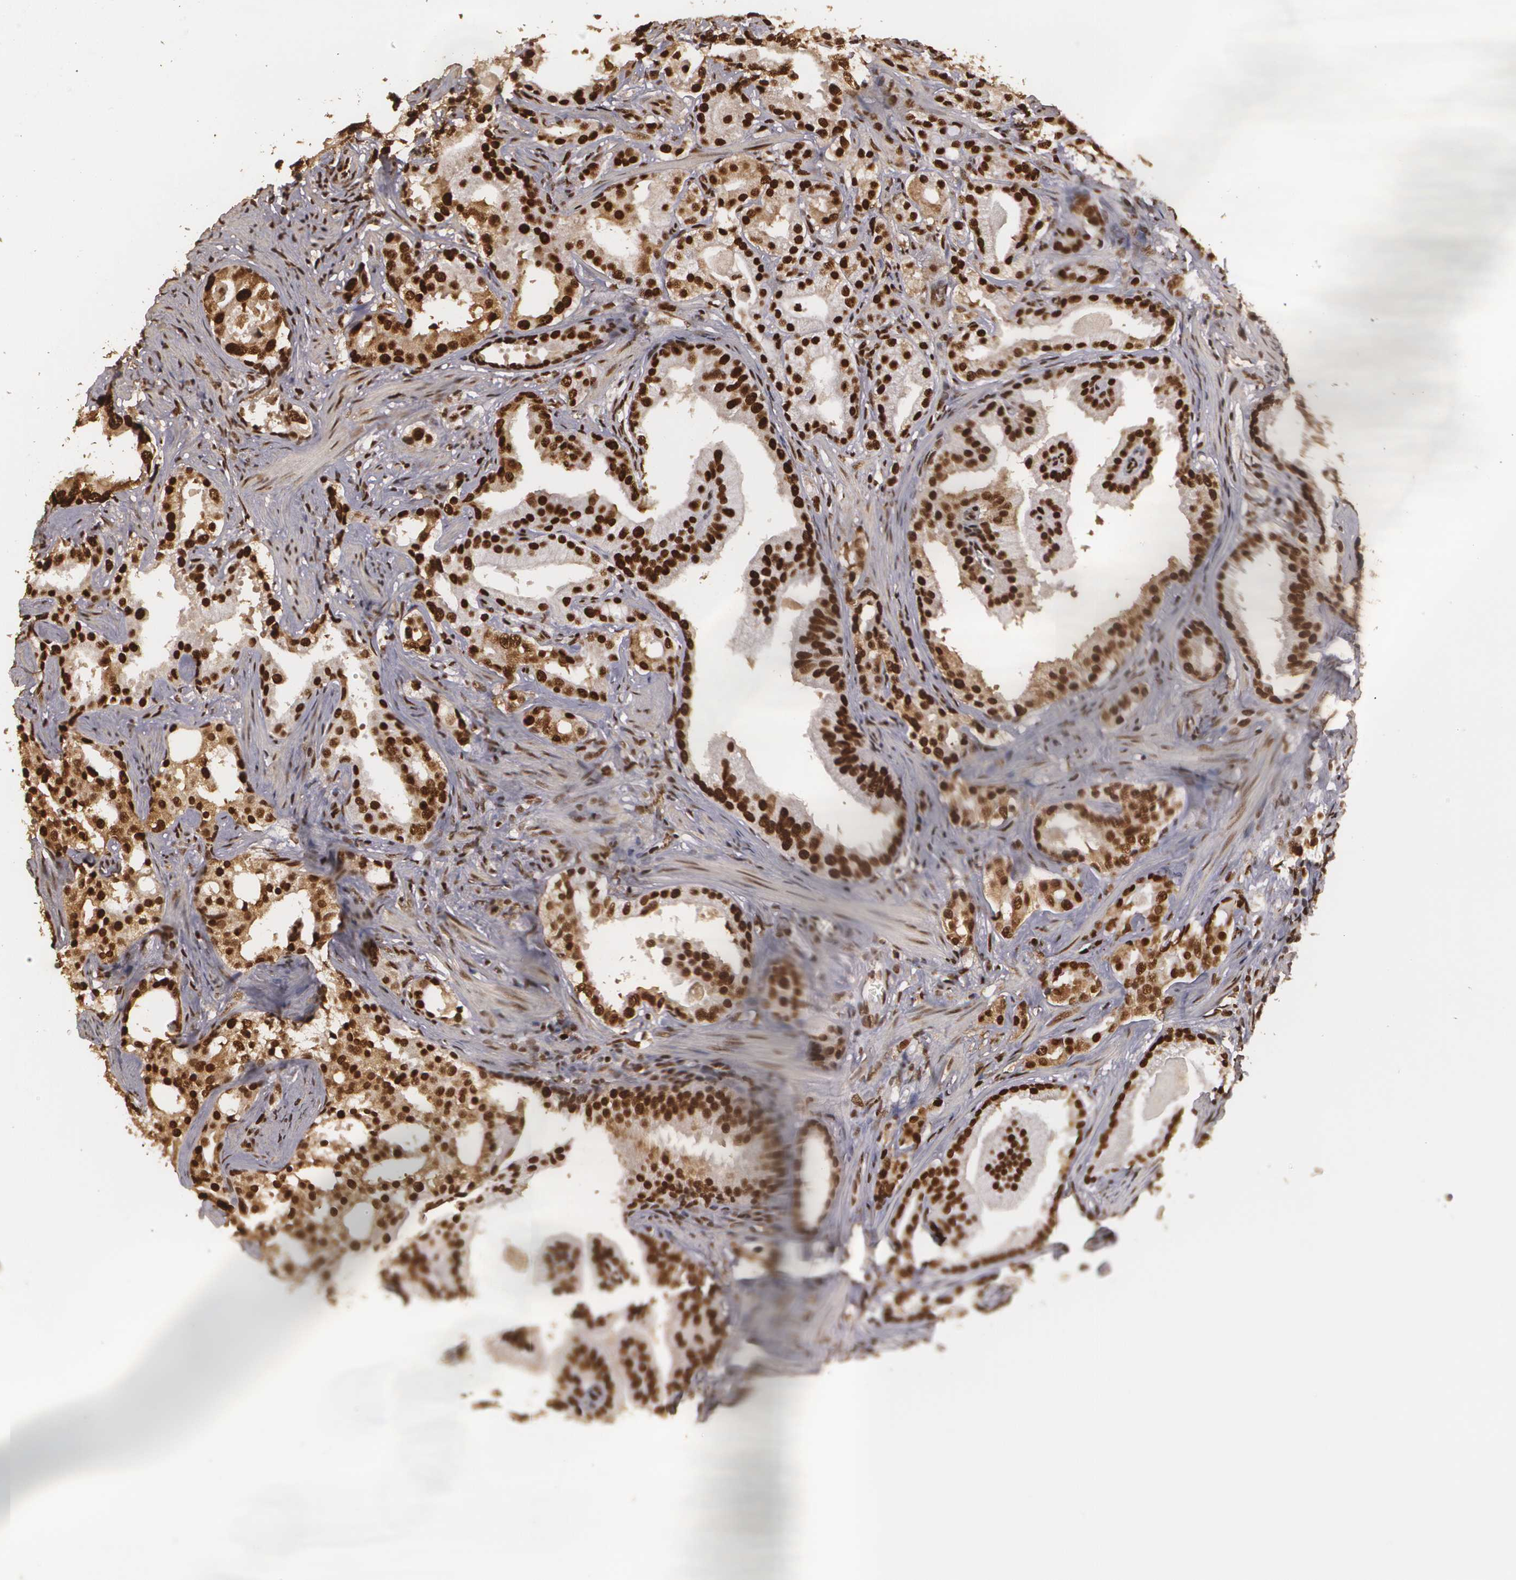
{"staining": {"intensity": "strong", "quantity": ">75%", "location": "cytoplasmic/membranous,nuclear"}, "tissue": "prostate cancer", "cell_type": "Tumor cells", "image_type": "cancer", "snomed": [{"axis": "morphology", "description": "Adenocarcinoma, Low grade"}, {"axis": "topography", "description": "Prostate"}], "caption": "Low-grade adenocarcinoma (prostate) stained with immunohistochemistry (IHC) exhibits strong cytoplasmic/membranous and nuclear staining in about >75% of tumor cells.", "gene": "RCOR1", "patient": {"sex": "male", "age": 59}}